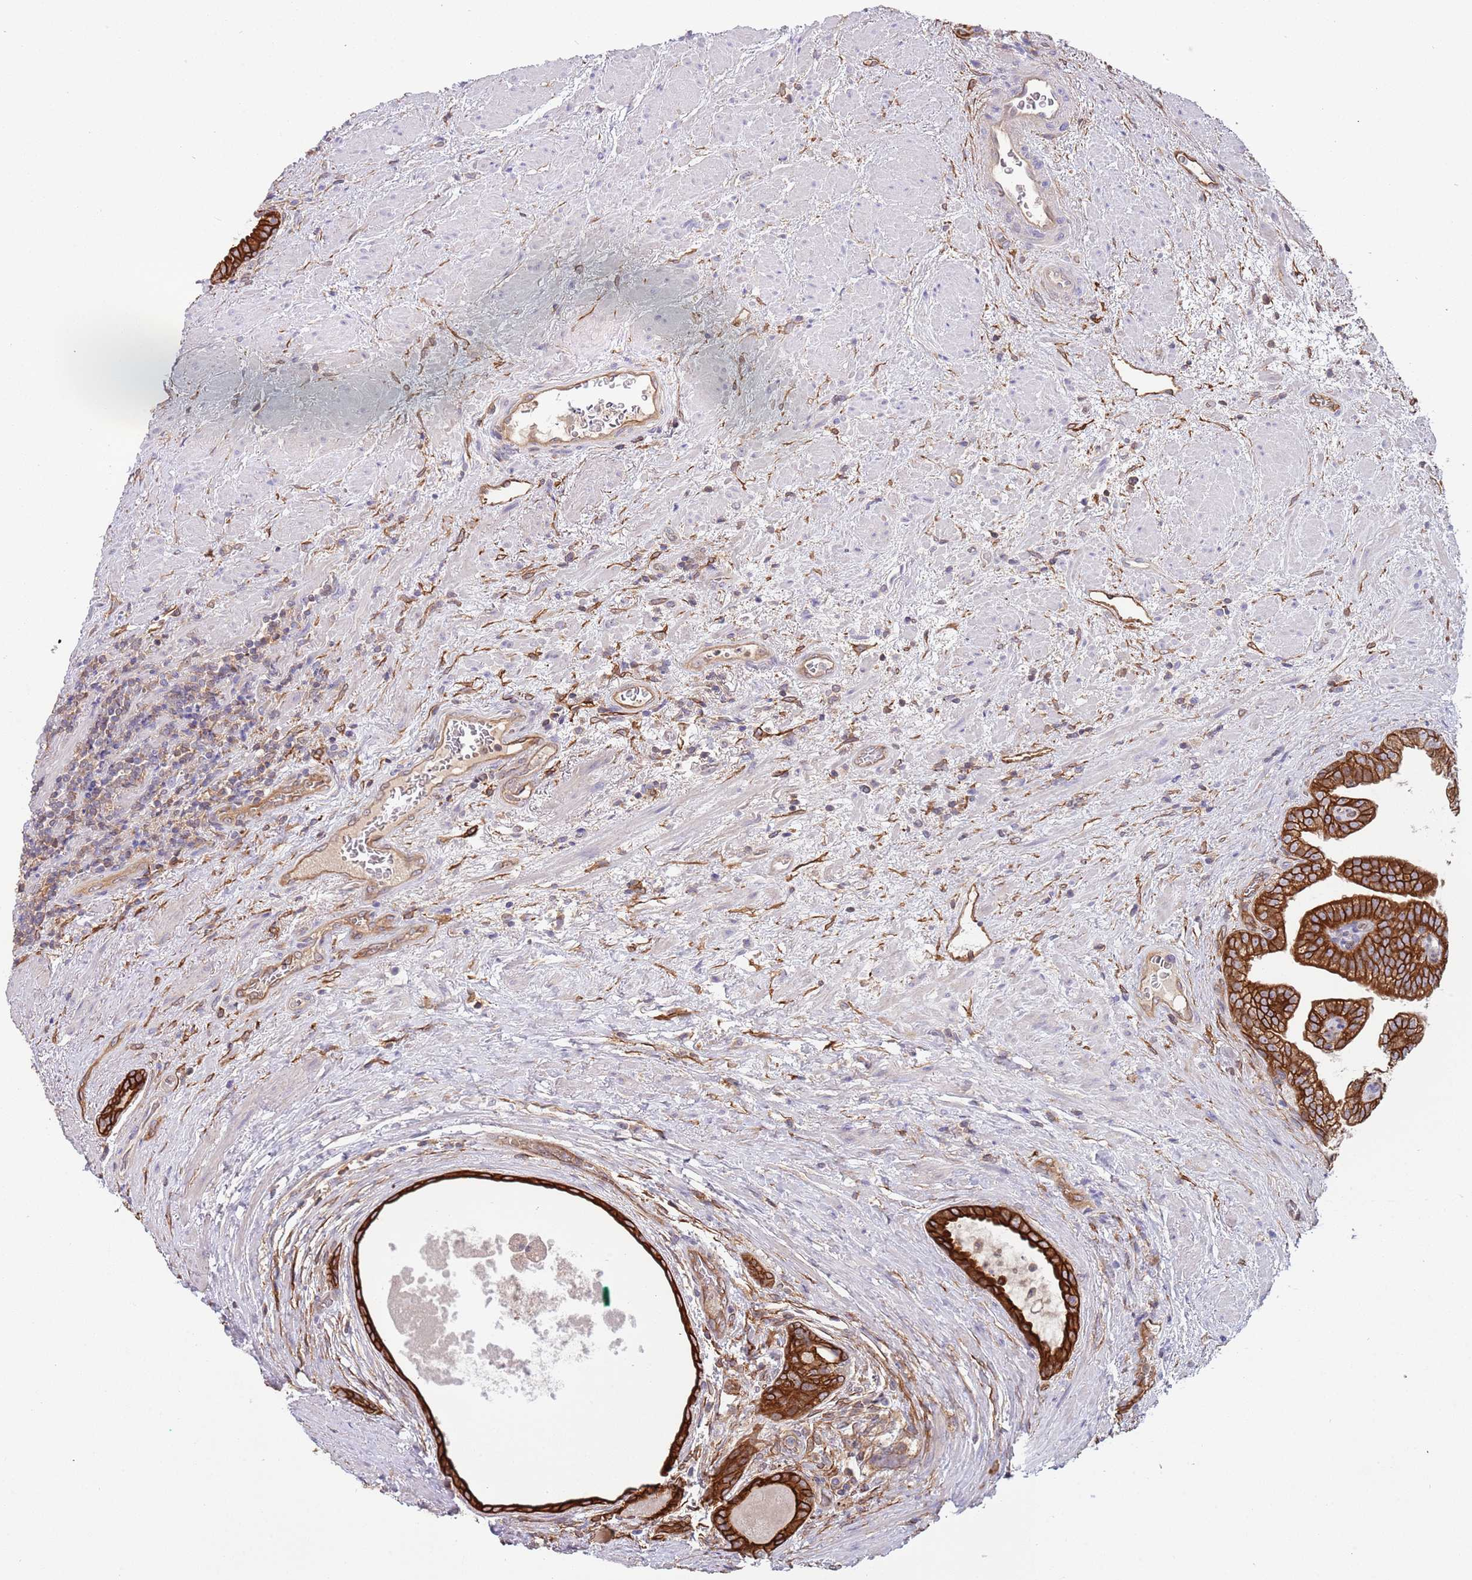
{"staining": {"intensity": "strong", "quantity": "<25%", "location": "cytoplasmic/membranous"}, "tissue": "prostate cancer", "cell_type": "Tumor cells", "image_type": "cancer", "snomed": [{"axis": "morphology", "description": "Adenocarcinoma, High grade"}, {"axis": "topography", "description": "Prostate"}], "caption": "Immunohistochemistry (IHC) histopathology image of neoplastic tissue: human prostate cancer (adenocarcinoma (high-grade)) stained using immunohistochemistry (IHC) displays medium levels of strong protein expression localized specifically in the cytoplasmic/membranous of tumor cells, appearing as a cytoplasmic/membranous brown color.", "gene": "GSDMD", "patient": {"sex": "male", "age": 70}}